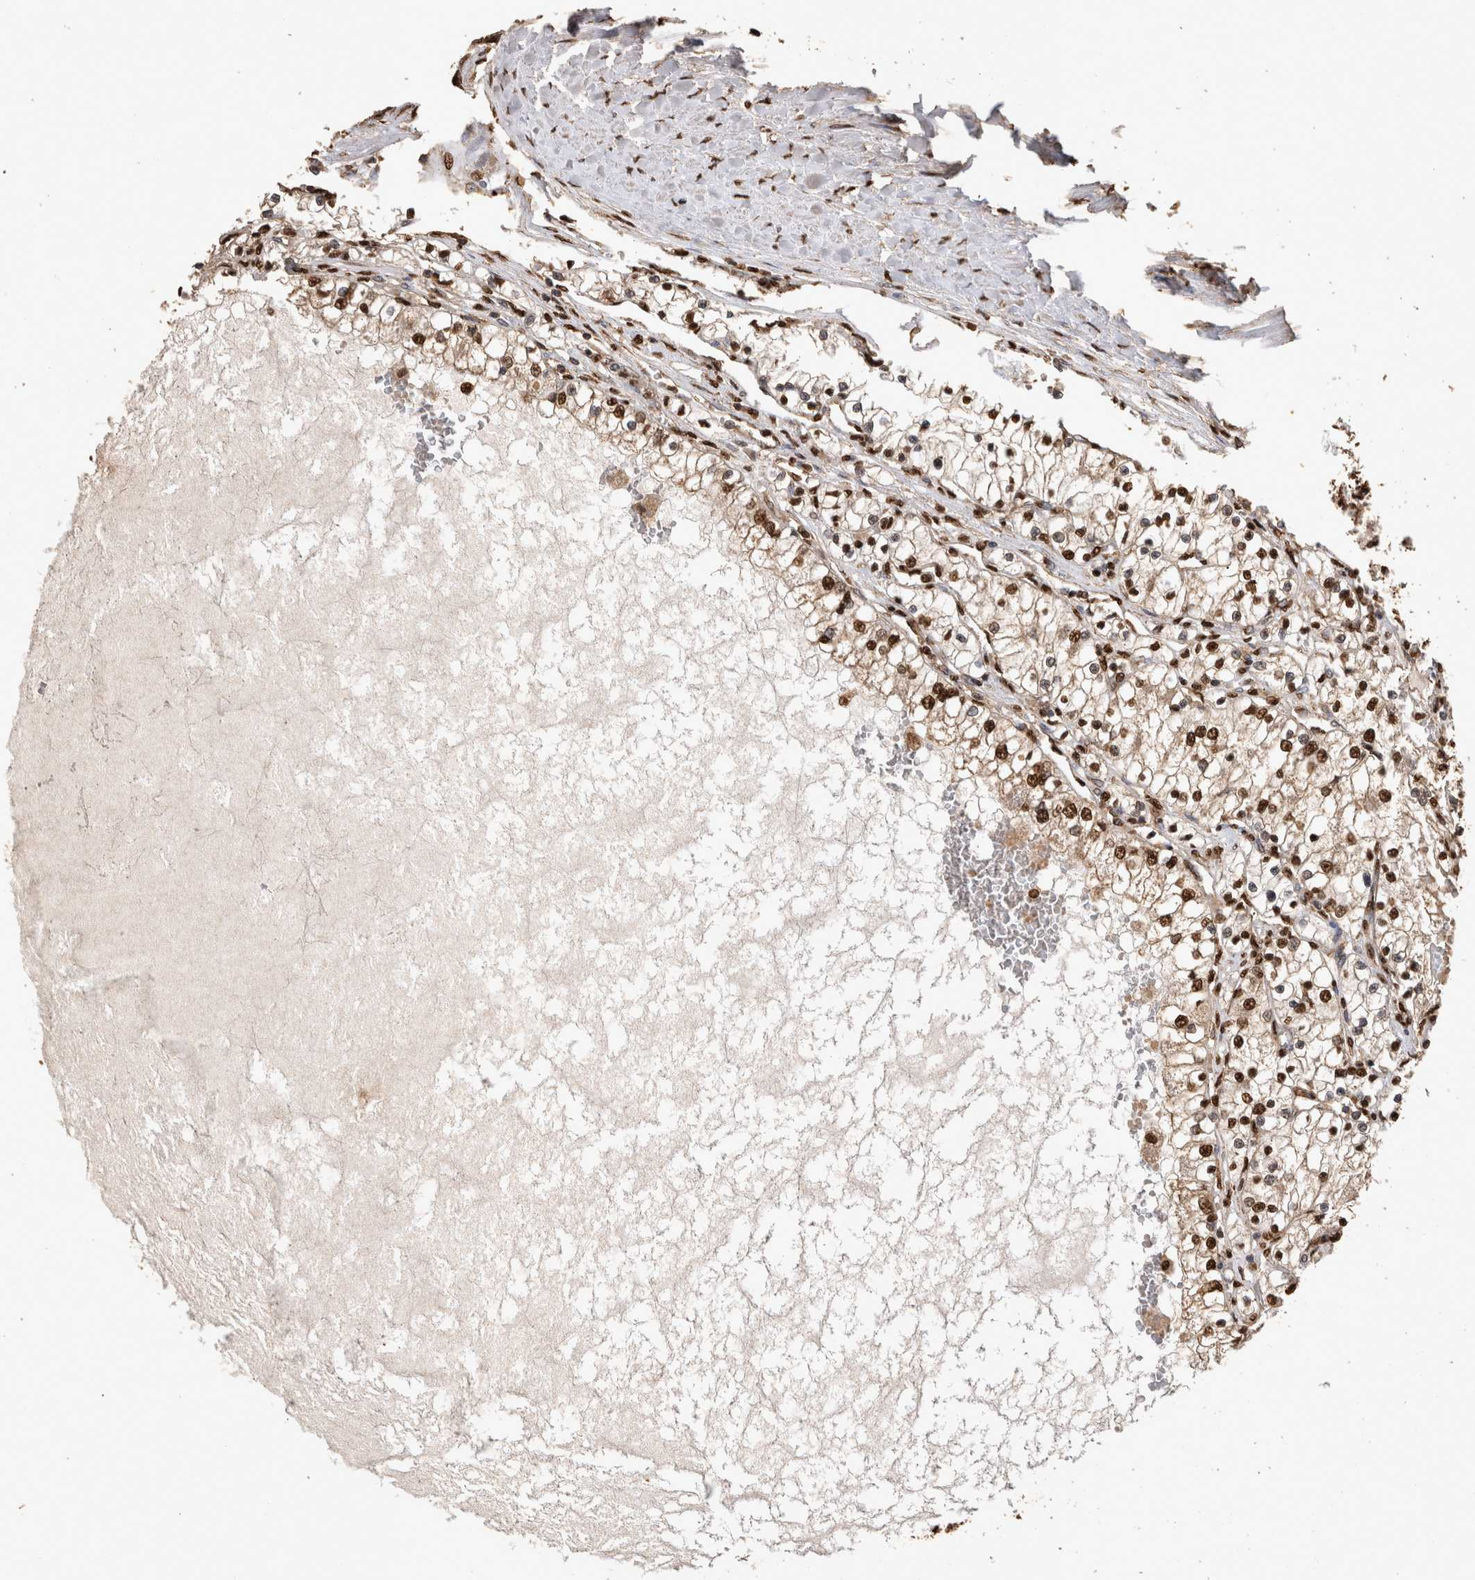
{"staining": {"intensity": "strong", "quantity": ">75%", "location": "cytoplasmic/membranous,nuclear"}, "tissue": "renal cancer", "cell_type": "Tumor cells", "image_type": "cancer", "snomed": [{"axis": "morphology", "description": "Adenocarcinoma, NOS"}, {"axis": "topography", "description": "Kidney"}], "caption": "IHC image of neoplastic tissue: human renal adenocarcinoma stained using immunohistochemistry shows high levels of strong protein expression localized specifically in the cytoplasmic/membranous and nuclear of tumor cells, appearing as a cytoplasmic/membranous and nuclear brown color.", "gene": "OAS2", "patient": {"sex": "male", "age": 68}}